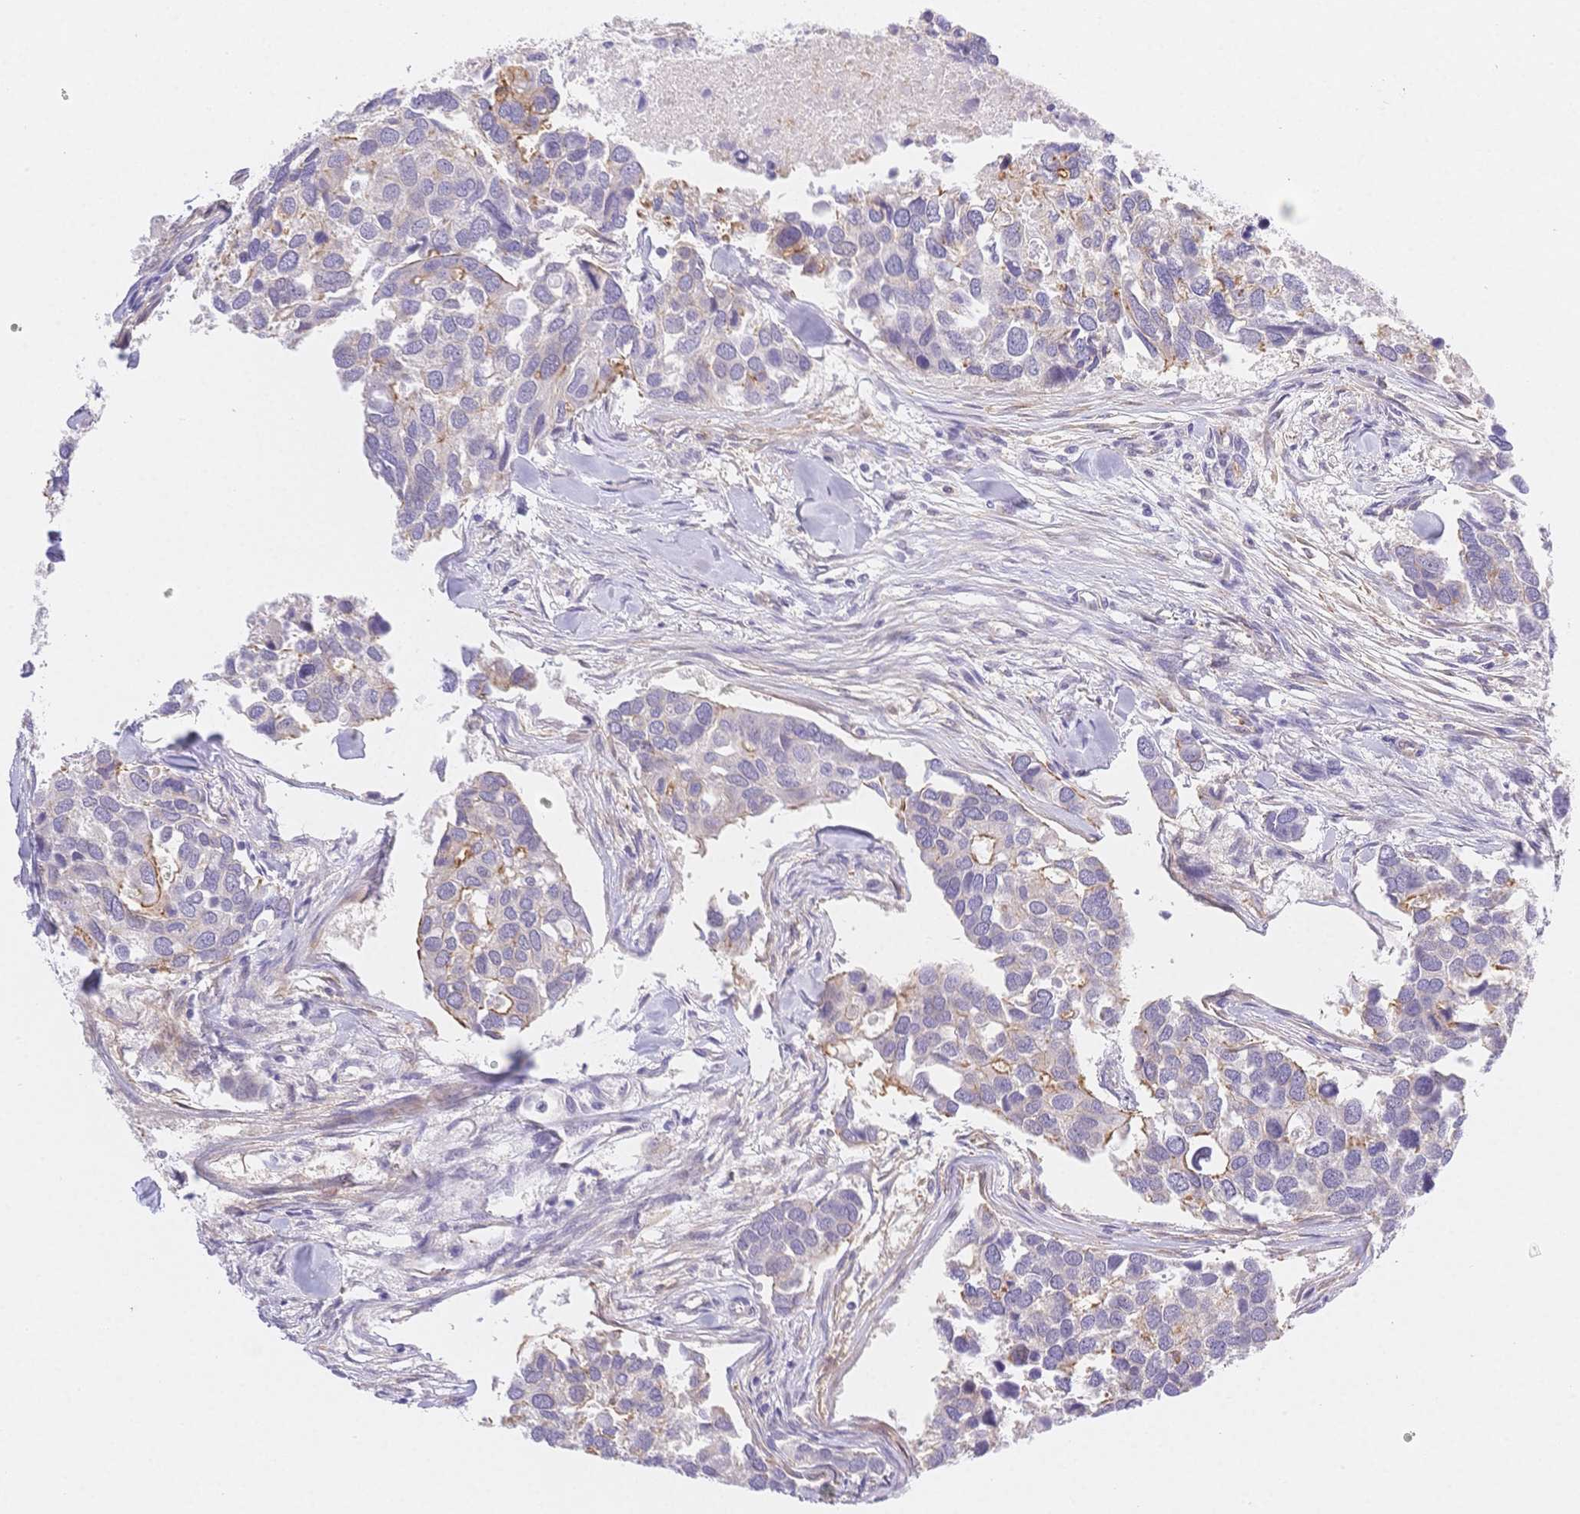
{"staining": {"intensity": "moderate", "quantity": "<25%", "location": "cytoplasmic/membranous"}, "tissue": "breast cancer", "cell_type": "Tumor cells", "image_type": "cancer", "snomed": [{"axis": "morphology", "description": "Duct carcinoma"}, {"axis": "topography", "description": "Breast"}], "caption": "Human breast cancer stained with a protein marker exhibits moderate staining in tumor cells.", "gene": "CSN1S1", "patient": {"sex": "female", "age": 83}}